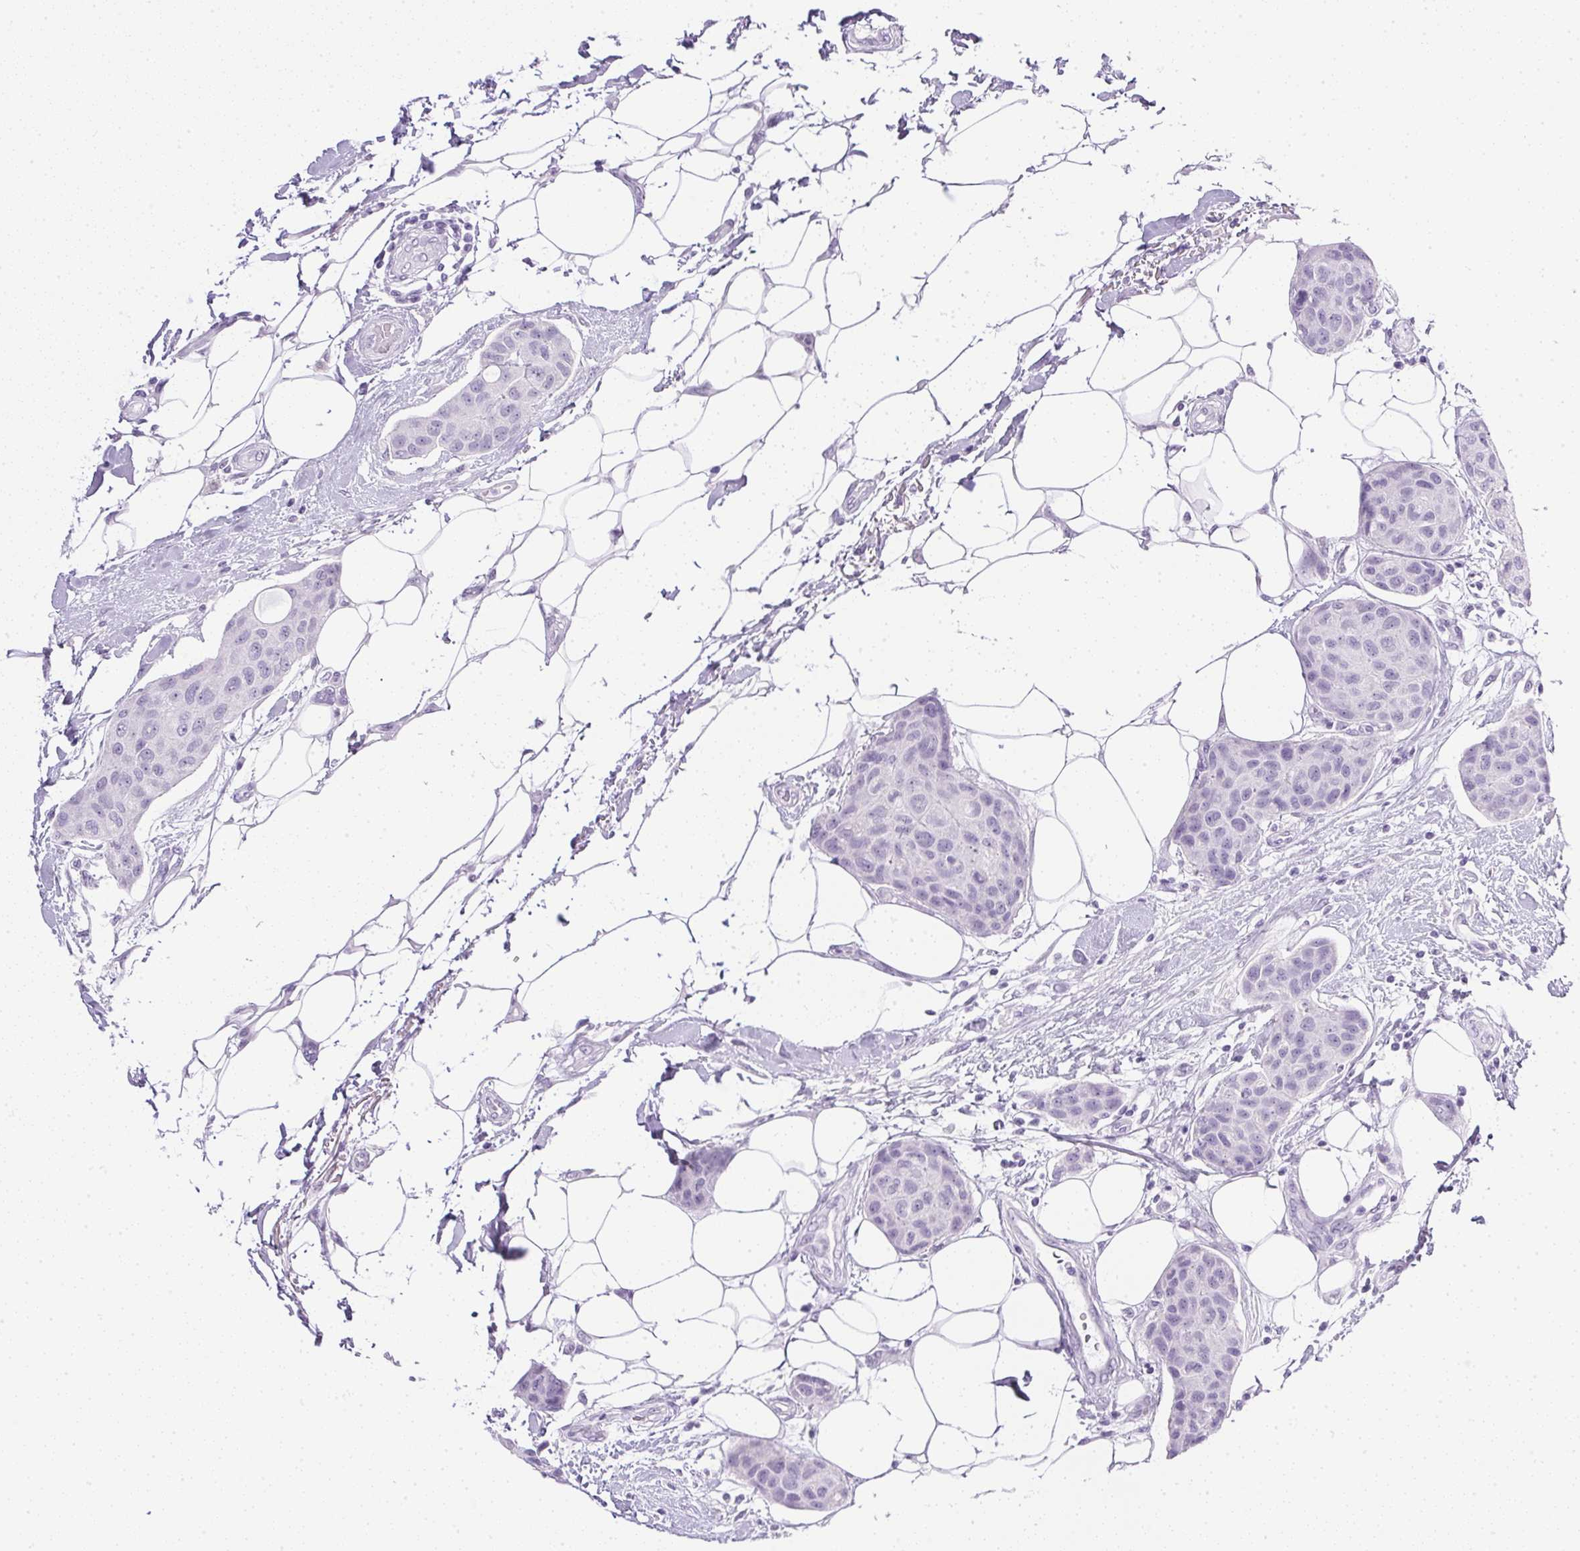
{"staining": {"intensity": "negative", "quantity": "none", "location": "none"}, "tissue": "breast cancer", "cell_type": "Tumor cells", "image_type": "cancer", "snomed": [{"axis": "morphology", "description": "Duct carcinoma"}, {"axis": "topography", "description": "Breast"}, {"axis": "topography", "description": "Lymph node"}], "caption": "Immunohistochemistry of human breast cancer (invasive ductal carcinoma) displays no expression in tumor cells. (DAB IHC with hematoxylin counter stain).", "gene": "CPB1", "patient": {"sex": "female", "age": 80}}